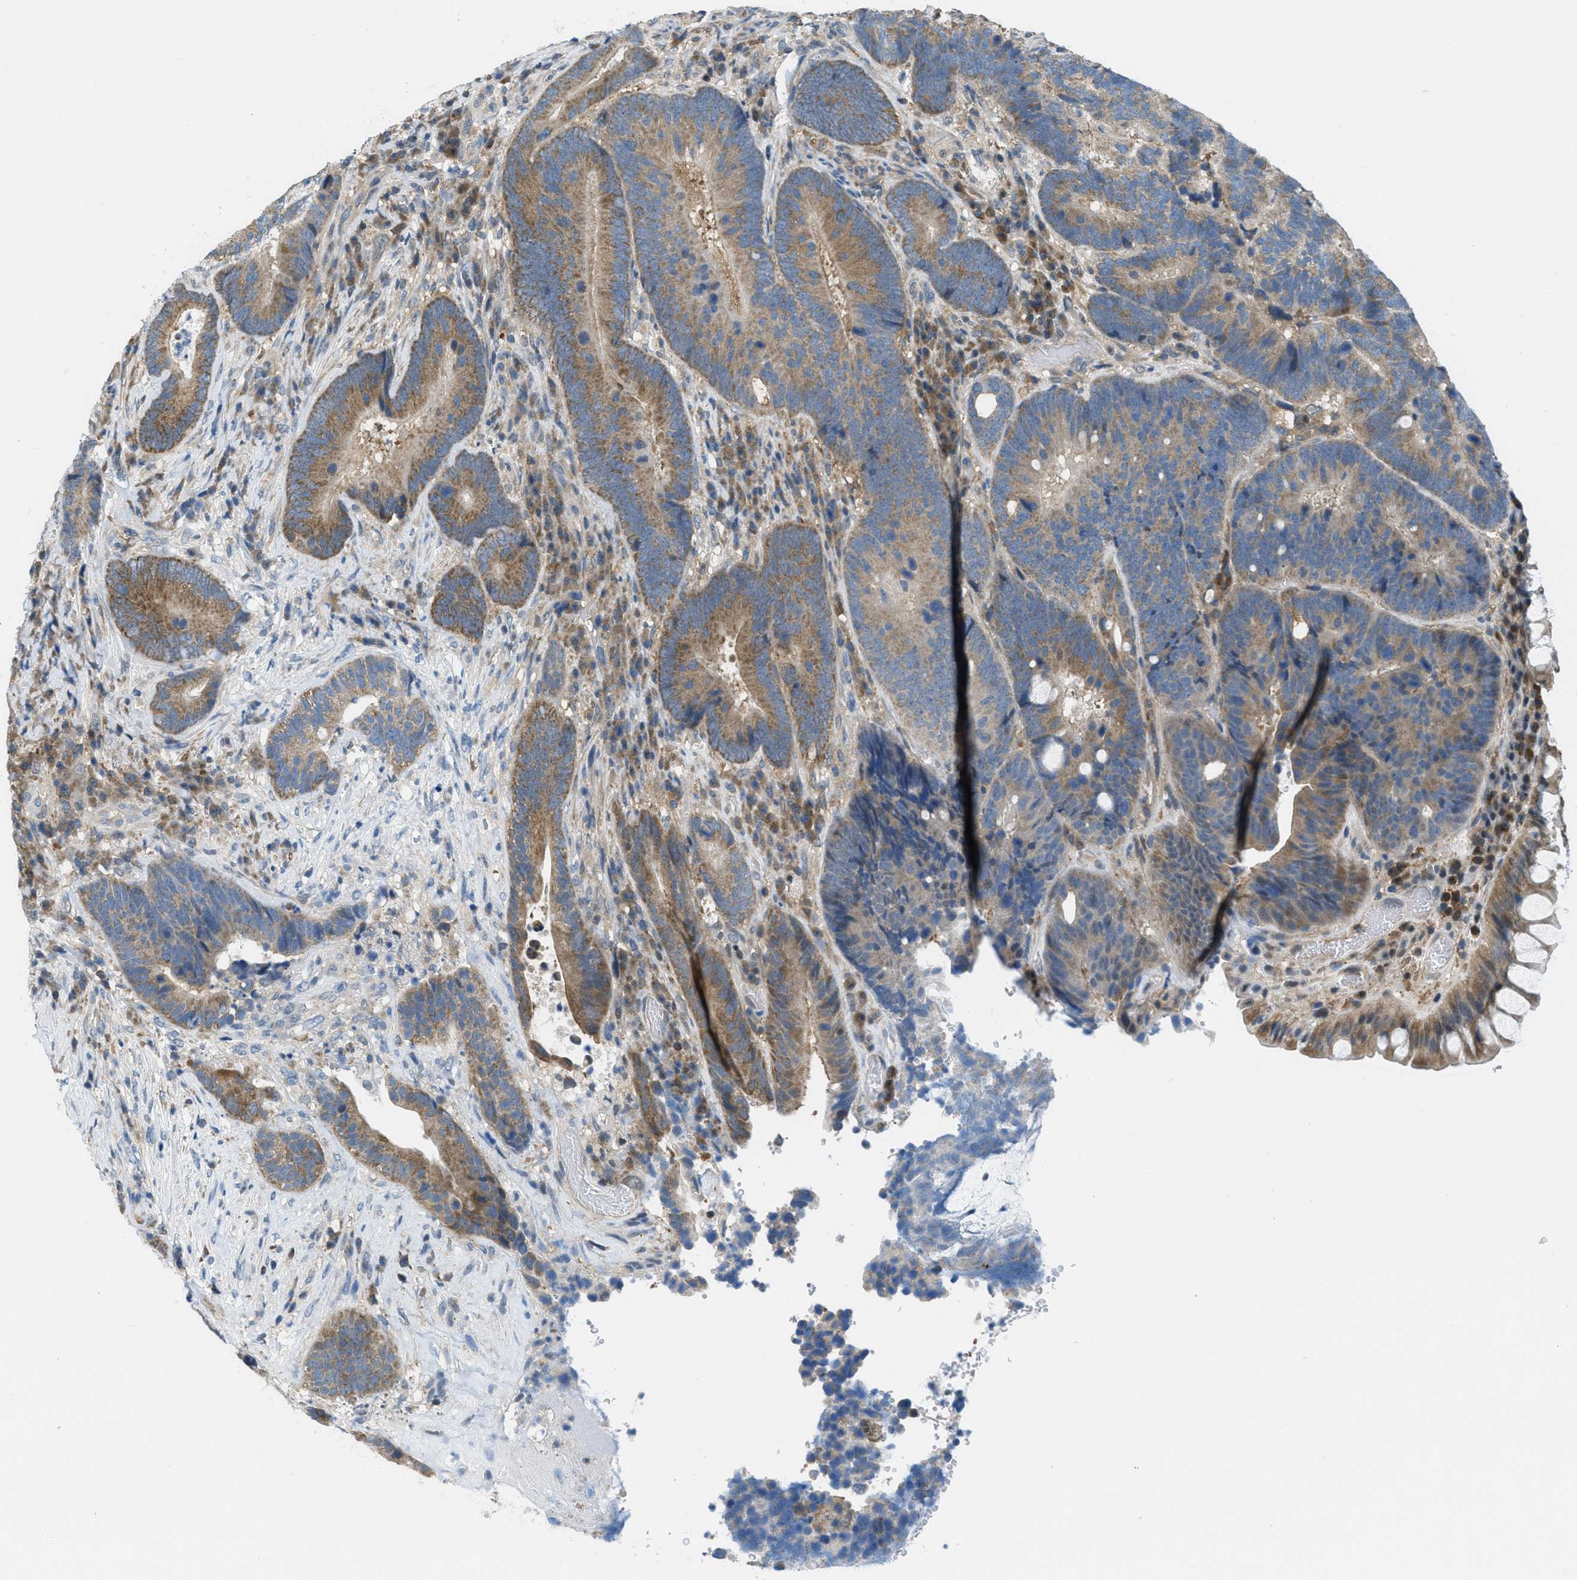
{"staining": {"intensity": "moderate", "quantity": ">75%", "location": "cytoplasmic/membranous"}, "tissue": "colorectal cancer", "cell_type": "Tumor cells", "image_type": "cancer", "snomed": [{"axis": "morphology", "description": "Adenocarcinoma, NOS"}, {"axis": "topography", "description": "Rectum"}], "caption": "The histopathology image demonstrates immunohistochemical staining of colorectal cancer. There is moderate cytoplasmic/membranous positivity is present in approximately >75% of tumor cells.", "gene": "PIP5K1C", "patient": {"sex": "female", "age": 89}}